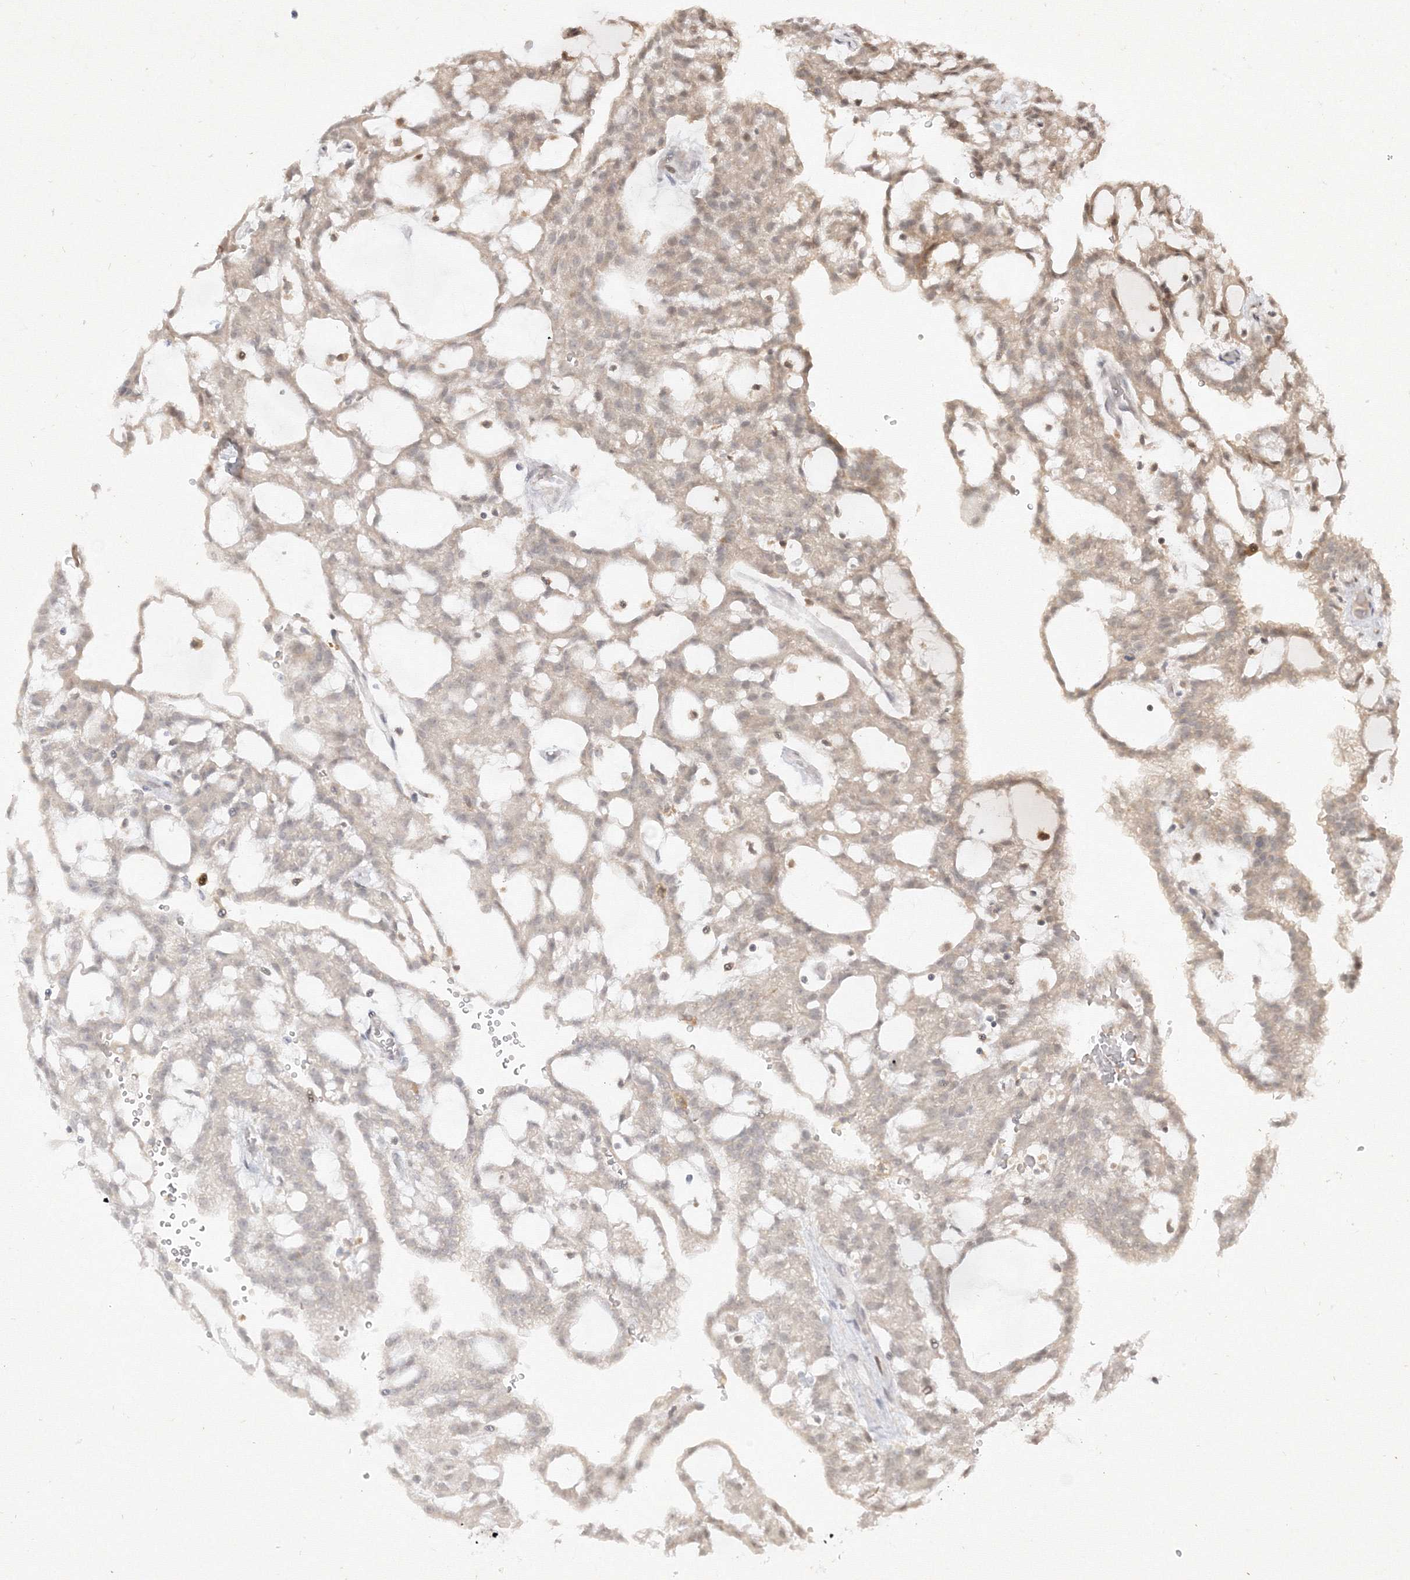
{"staining": {"intensity": "negative", "quantity": "none", "location": "none"}, "tissue": "renal cancer", "cell_type": "Tumor cells", "image_type": "cancer", "snomed": [{"axis": "morphology", "description": "Adenocarcinoma, NOS"}, {"axis": "topography", "description": "Kidney"}], "caption": "Tumor cells show no significant positivity in renal adenocarcinoma. Nuclei are stained in blue.", "gene": "TAB1", "patient": {"sex": "male", "age": 63}}